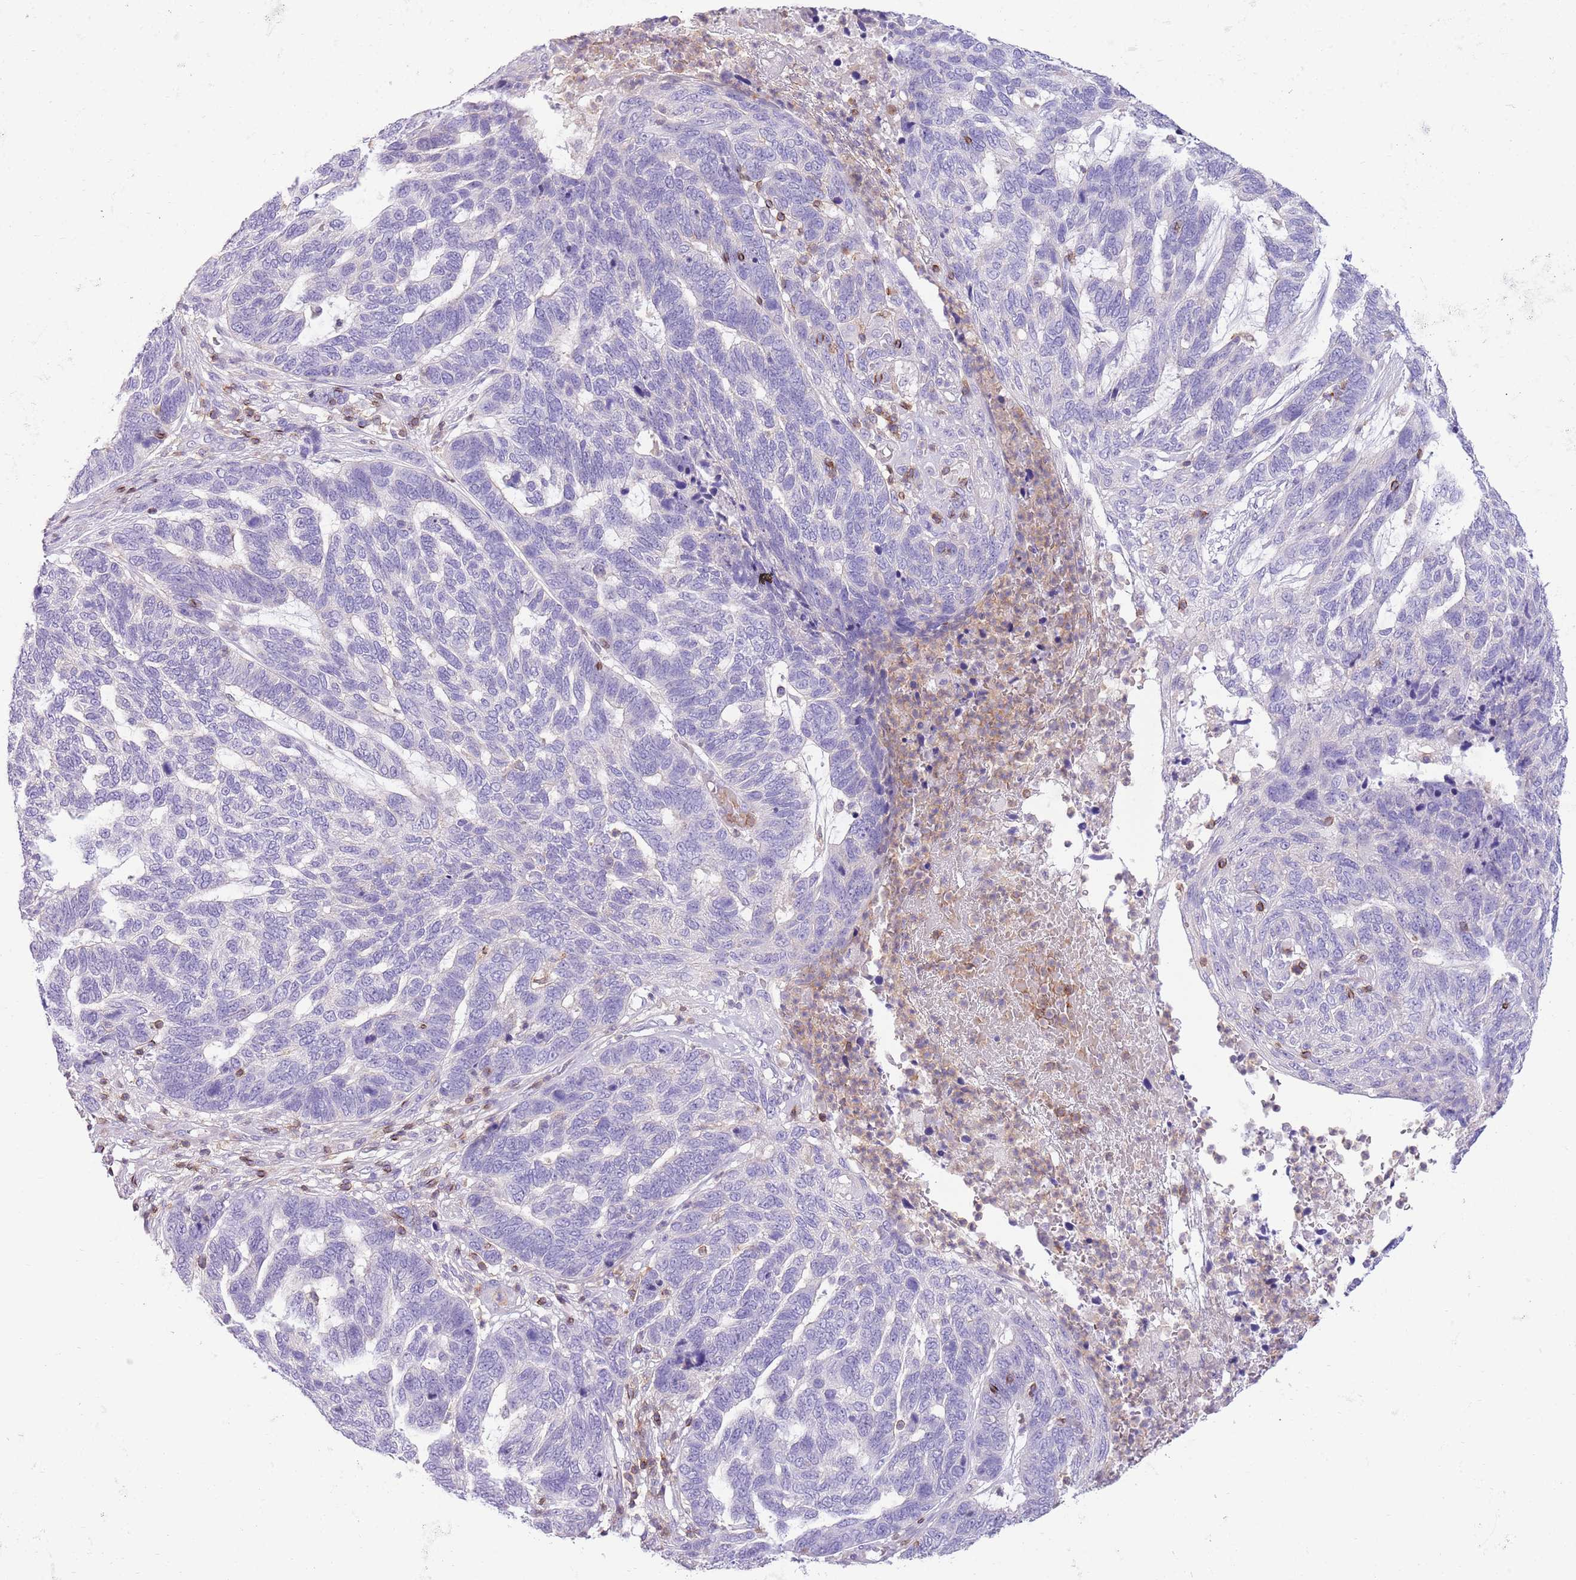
{"staining": {"intensity": "negative", "quantity": "none", "location": "none"}, "tissue": "skin cancer", "cell_type": "Tumor cells", "image_type": "cancer", "snomed": [{"axis": "morphology", "description": "Basal cell carcinoma"}, {"axis": "topography", "description": "Skin"}], "caption": "A high-resolution histopathology image shows immunohistochemistry (IHC) staining of skin basal cell carcinoma, which shows no significant staining in tumor cells.", "gene": "OR4Q3", "patient": {"sex": "female", "age": 65}}